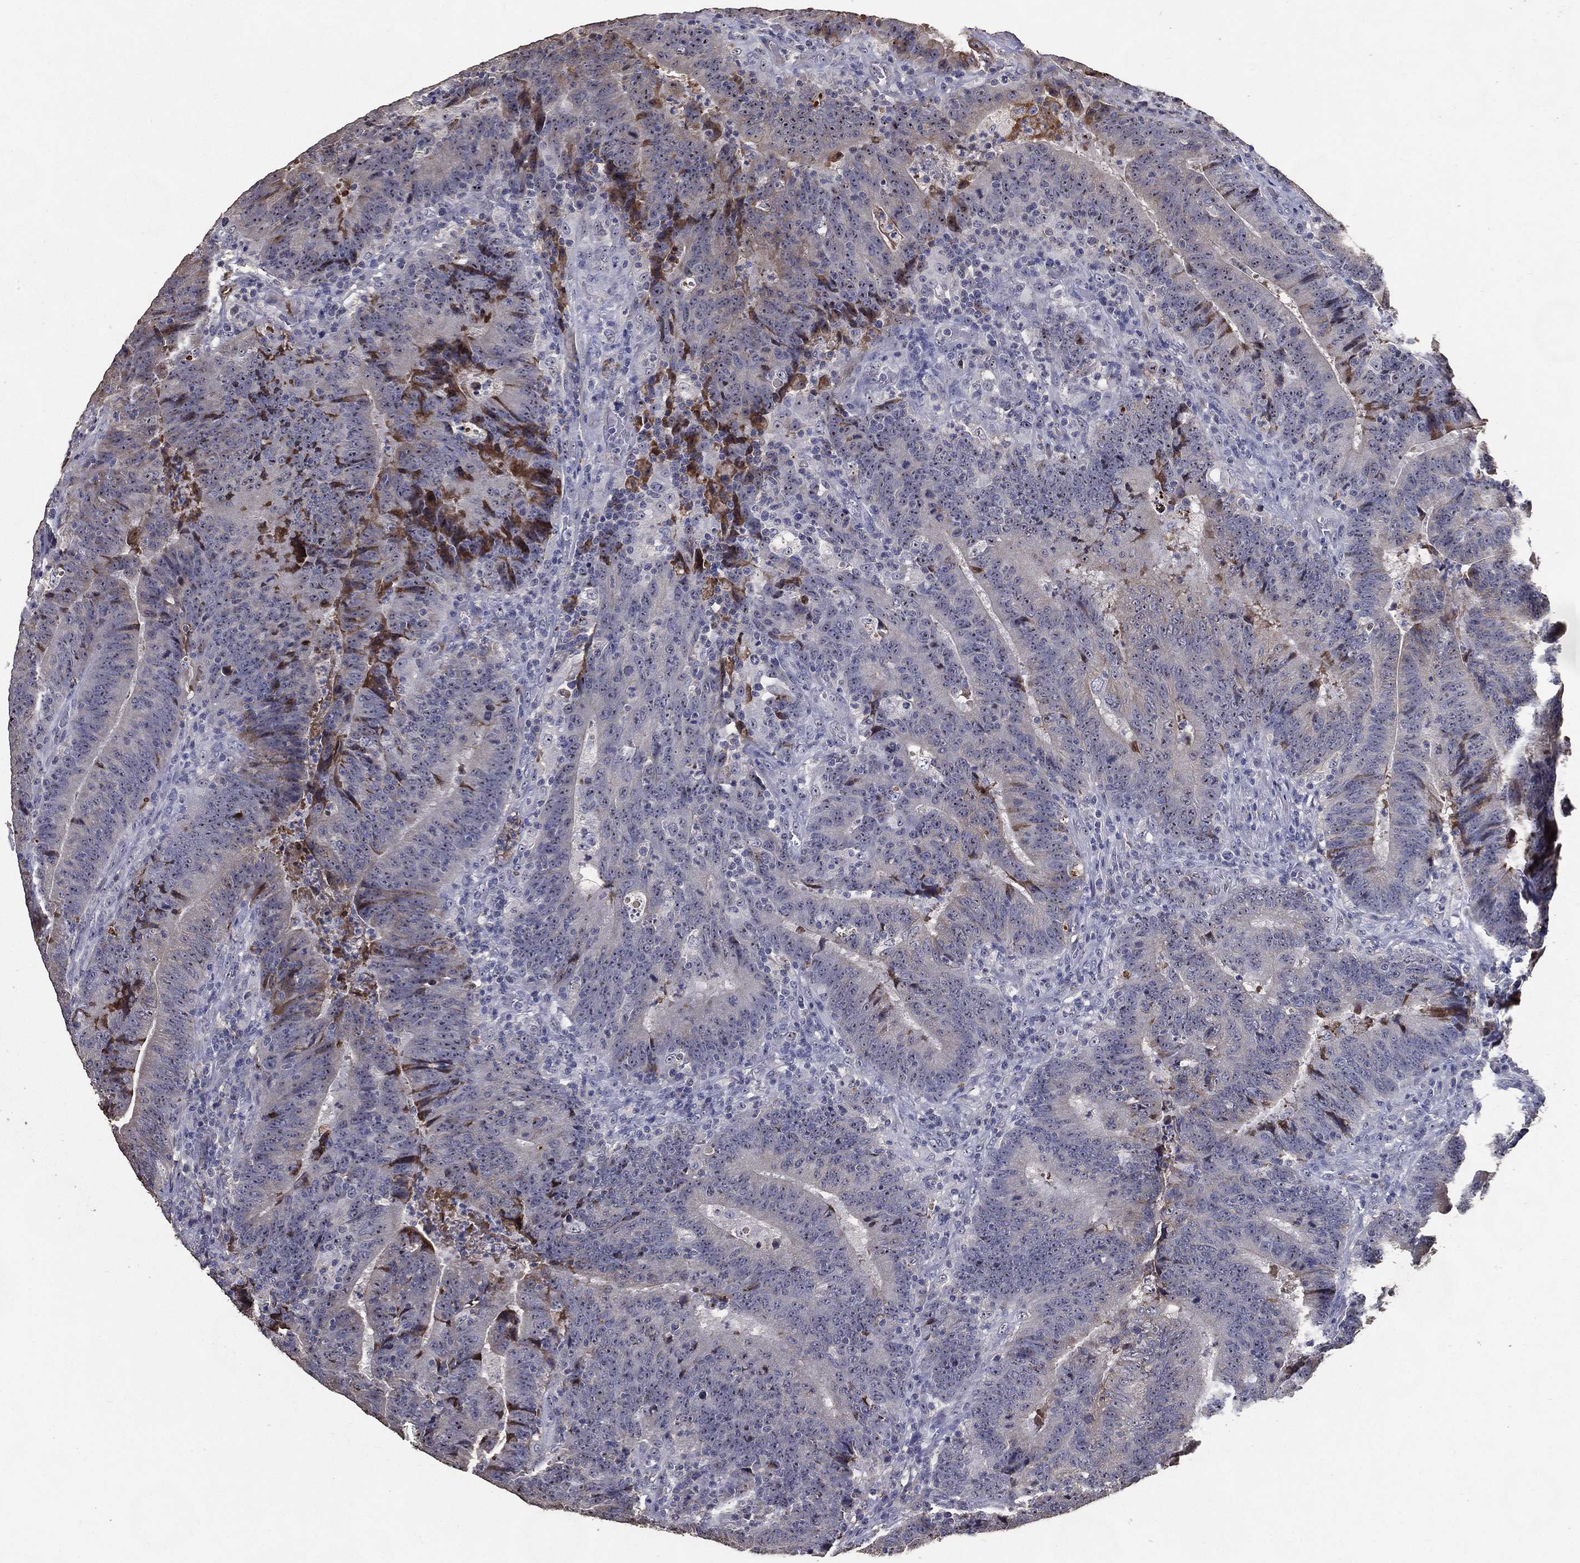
{"staining": {"intensity": "moderate", "quantity": "<25%", "location": "cytoplasmic/membranous,nuclear"}, "tissue": "colorectal cancer", "cell_type": "Tumor cells", "image_type": "cancer", "snomed": [{"axis": "morphology", "description": "Adenocarcinoma, NOS"}, {"axis": "topography", "description": "Colon"}], "caption": "The histopathology image reveals immunohistochemical staining of colorectal adenocarcinoma. There is moderate cytoplasmic/membranous and nuclear positivity is present in about <25% of tumor cells. Immunohistochemistry stains the protein of interest in brown and the nuclei are stained blue.", "gene": "EFNA1", "patient": {"sex": "female", "age": 75}}